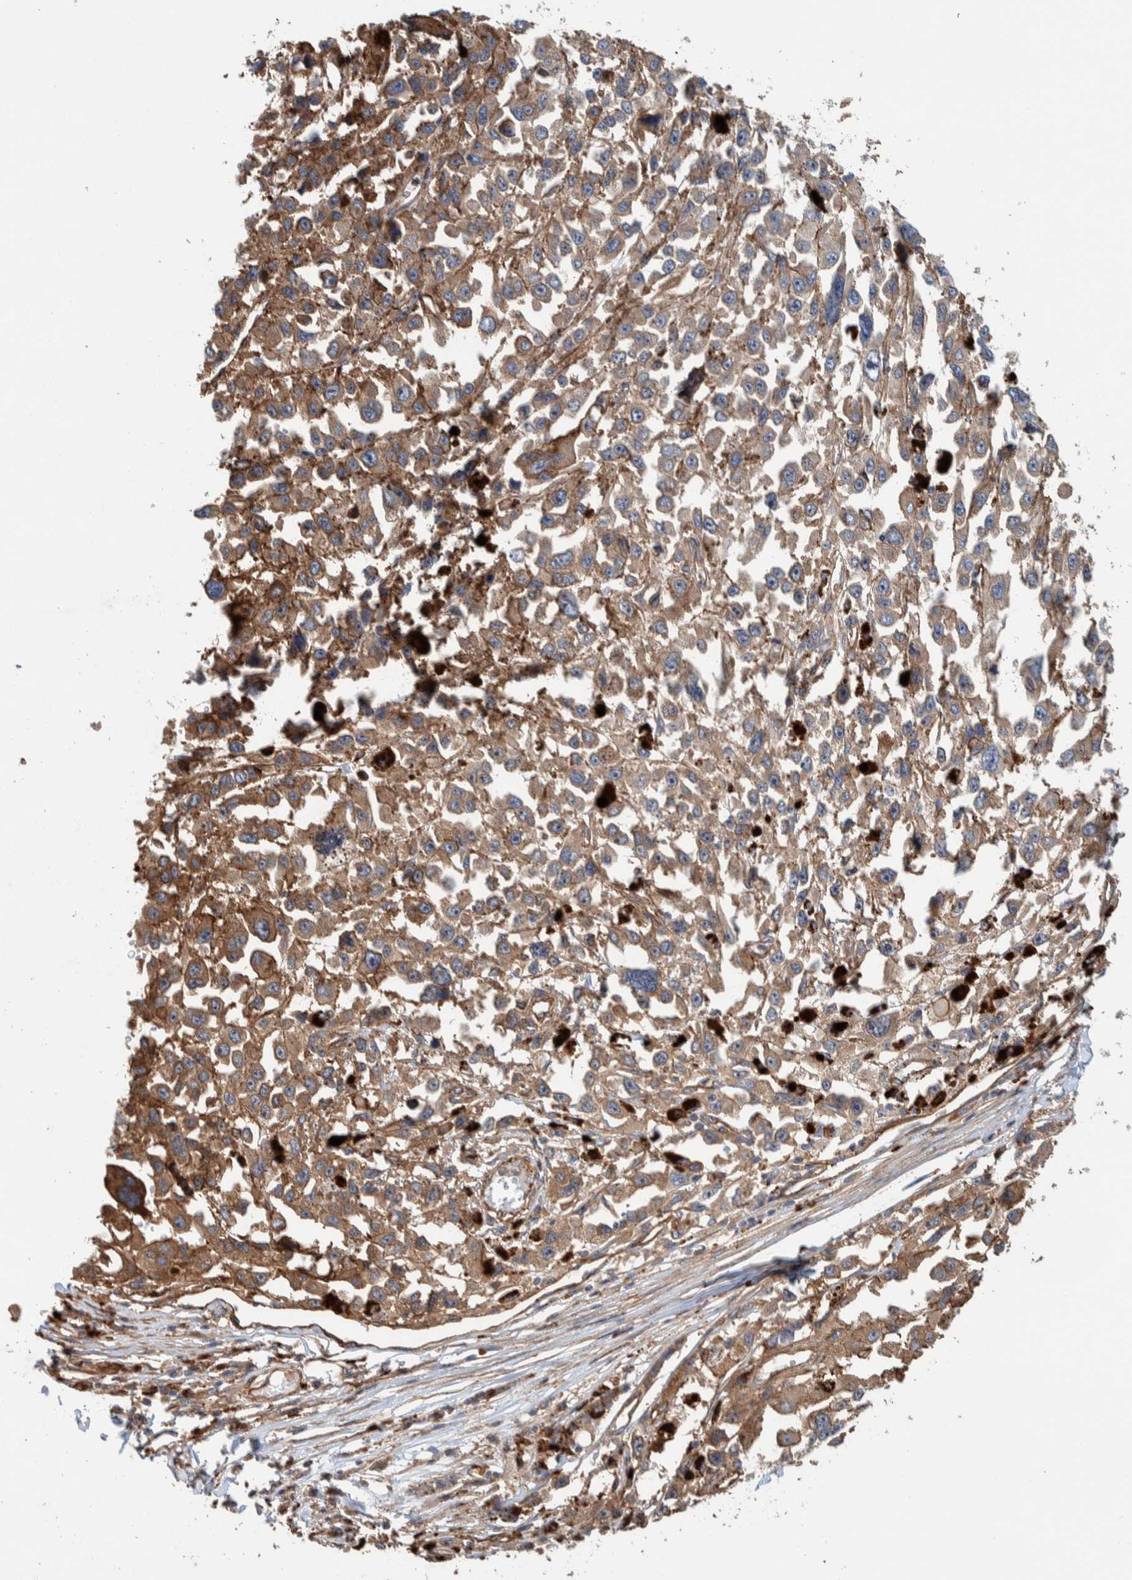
{"staining": {"intensity": "weak", "quantity": ">75%", "location": "cytoplasmic/membranous"}, "tissue": "melanoma", "cell_type": "Tumor cells", "image_type": "cancer", "snomed": [{"axis": "morphology", "description": "Malignant melanoma, Metastatic site"}, {"axis": "topography", "description": "Lymph node"}], "caption": "Immunohistochemistry (IHC) micrograph of neoplastic tissue: human melanoma stained using IHC exhibits low levels of weak protein expression localized specifically in the cytoplasmic/membranous of tumor cells, appearing as a cytoplasmic/membranous brown color.", "gene": "PKD1L1", "patient": {"sex": "male", "age": 59}}